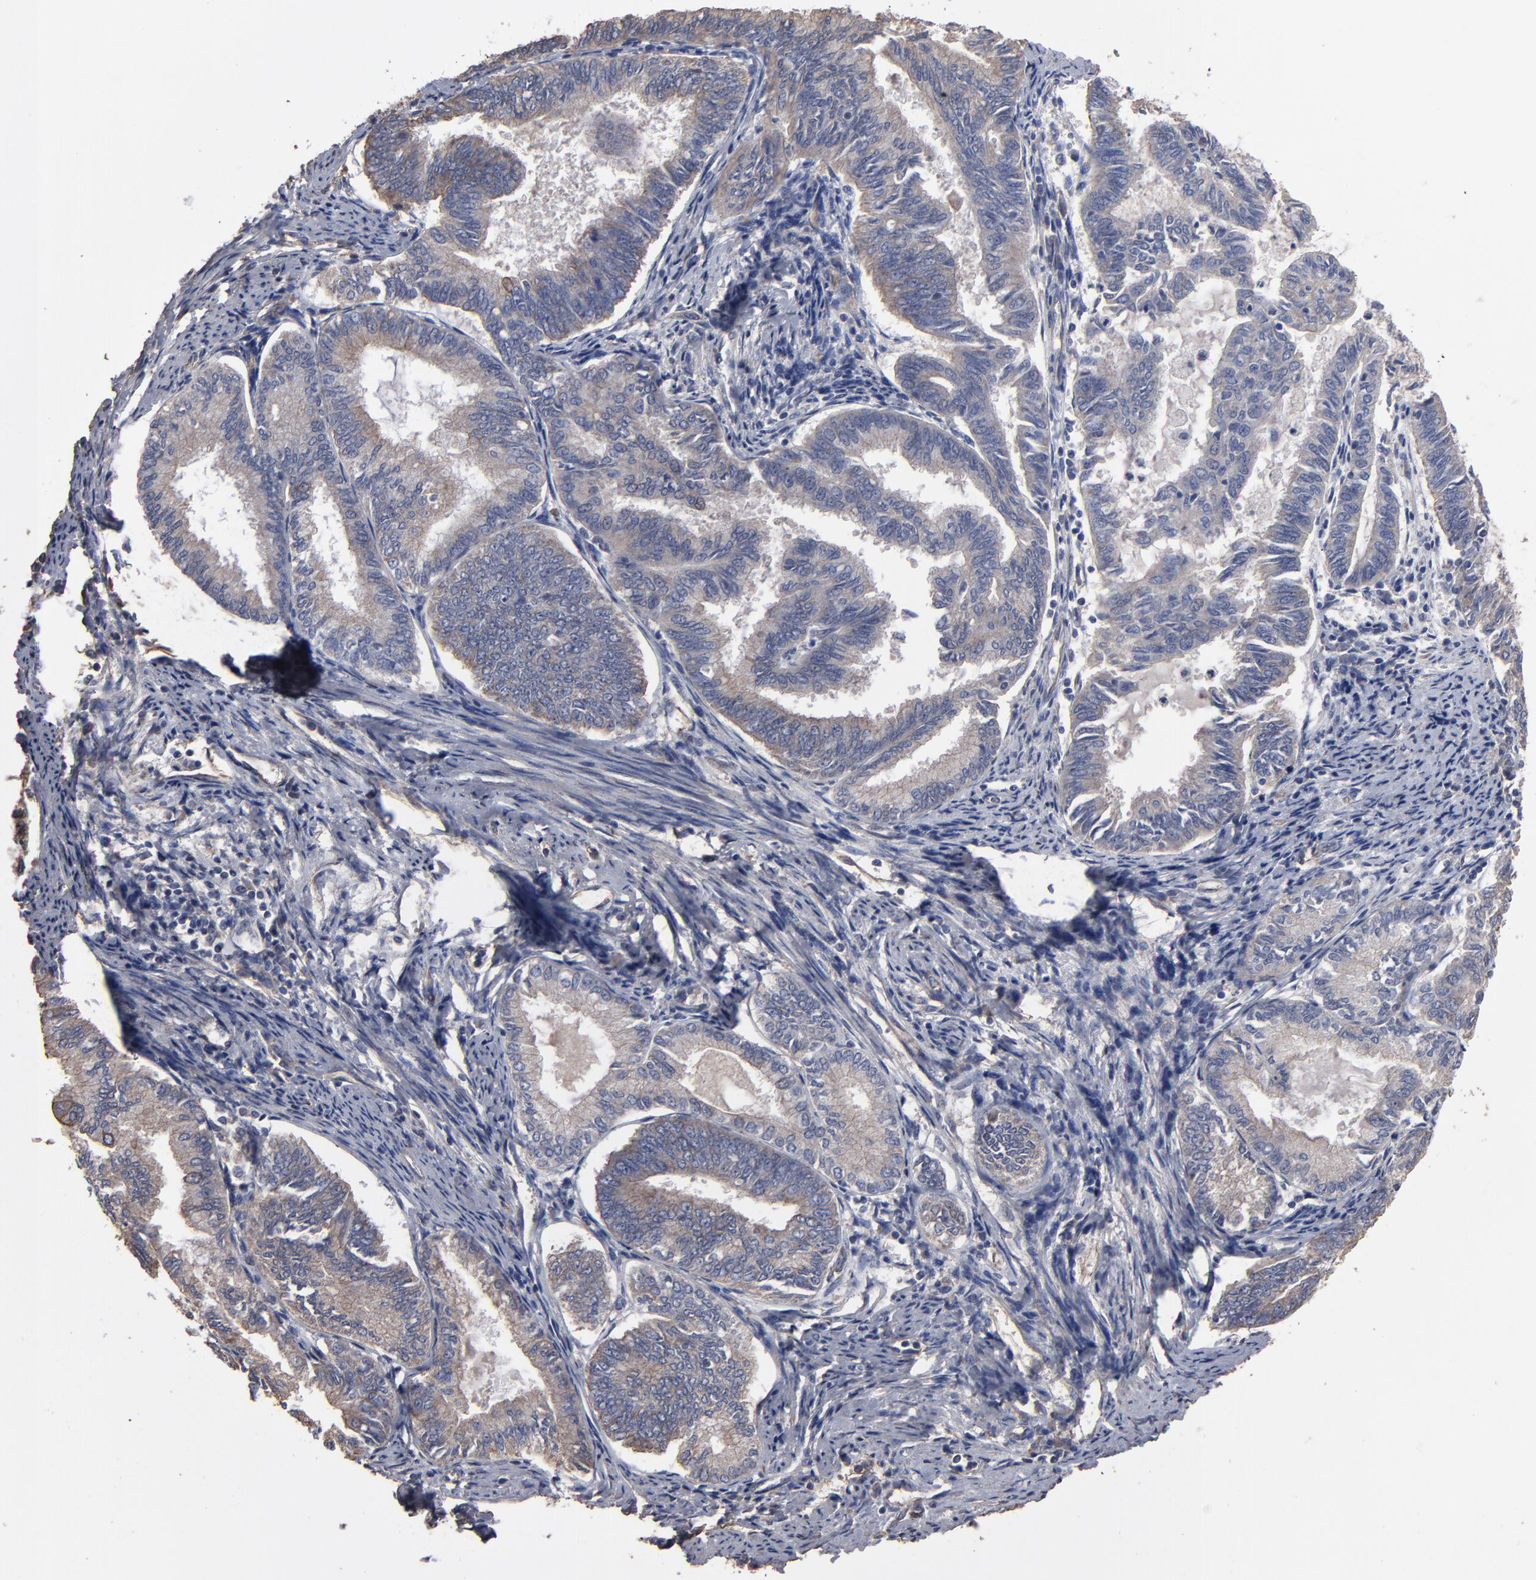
{"staining": {"intensity": "weak", "quantity": ">75%", "location": "cytoplasmic/membranous"}, "tissue": "endometrial cancer", "cell_type": "Tumor cells", "image_type": "cancer", "snomed": [{"axis": "morphology", "description": "Adenocarcinoma, NOS"}, {"axis": "topography", "description": "Endometrium"}], "caption": "The photomicrograph displays a brown stain indicating the presence of a protein in the cytoplasmic/membranous of tumor cells in endometrial cancer.", "gene": "DMD", "patient": {"sex": "female", "age": 86}}